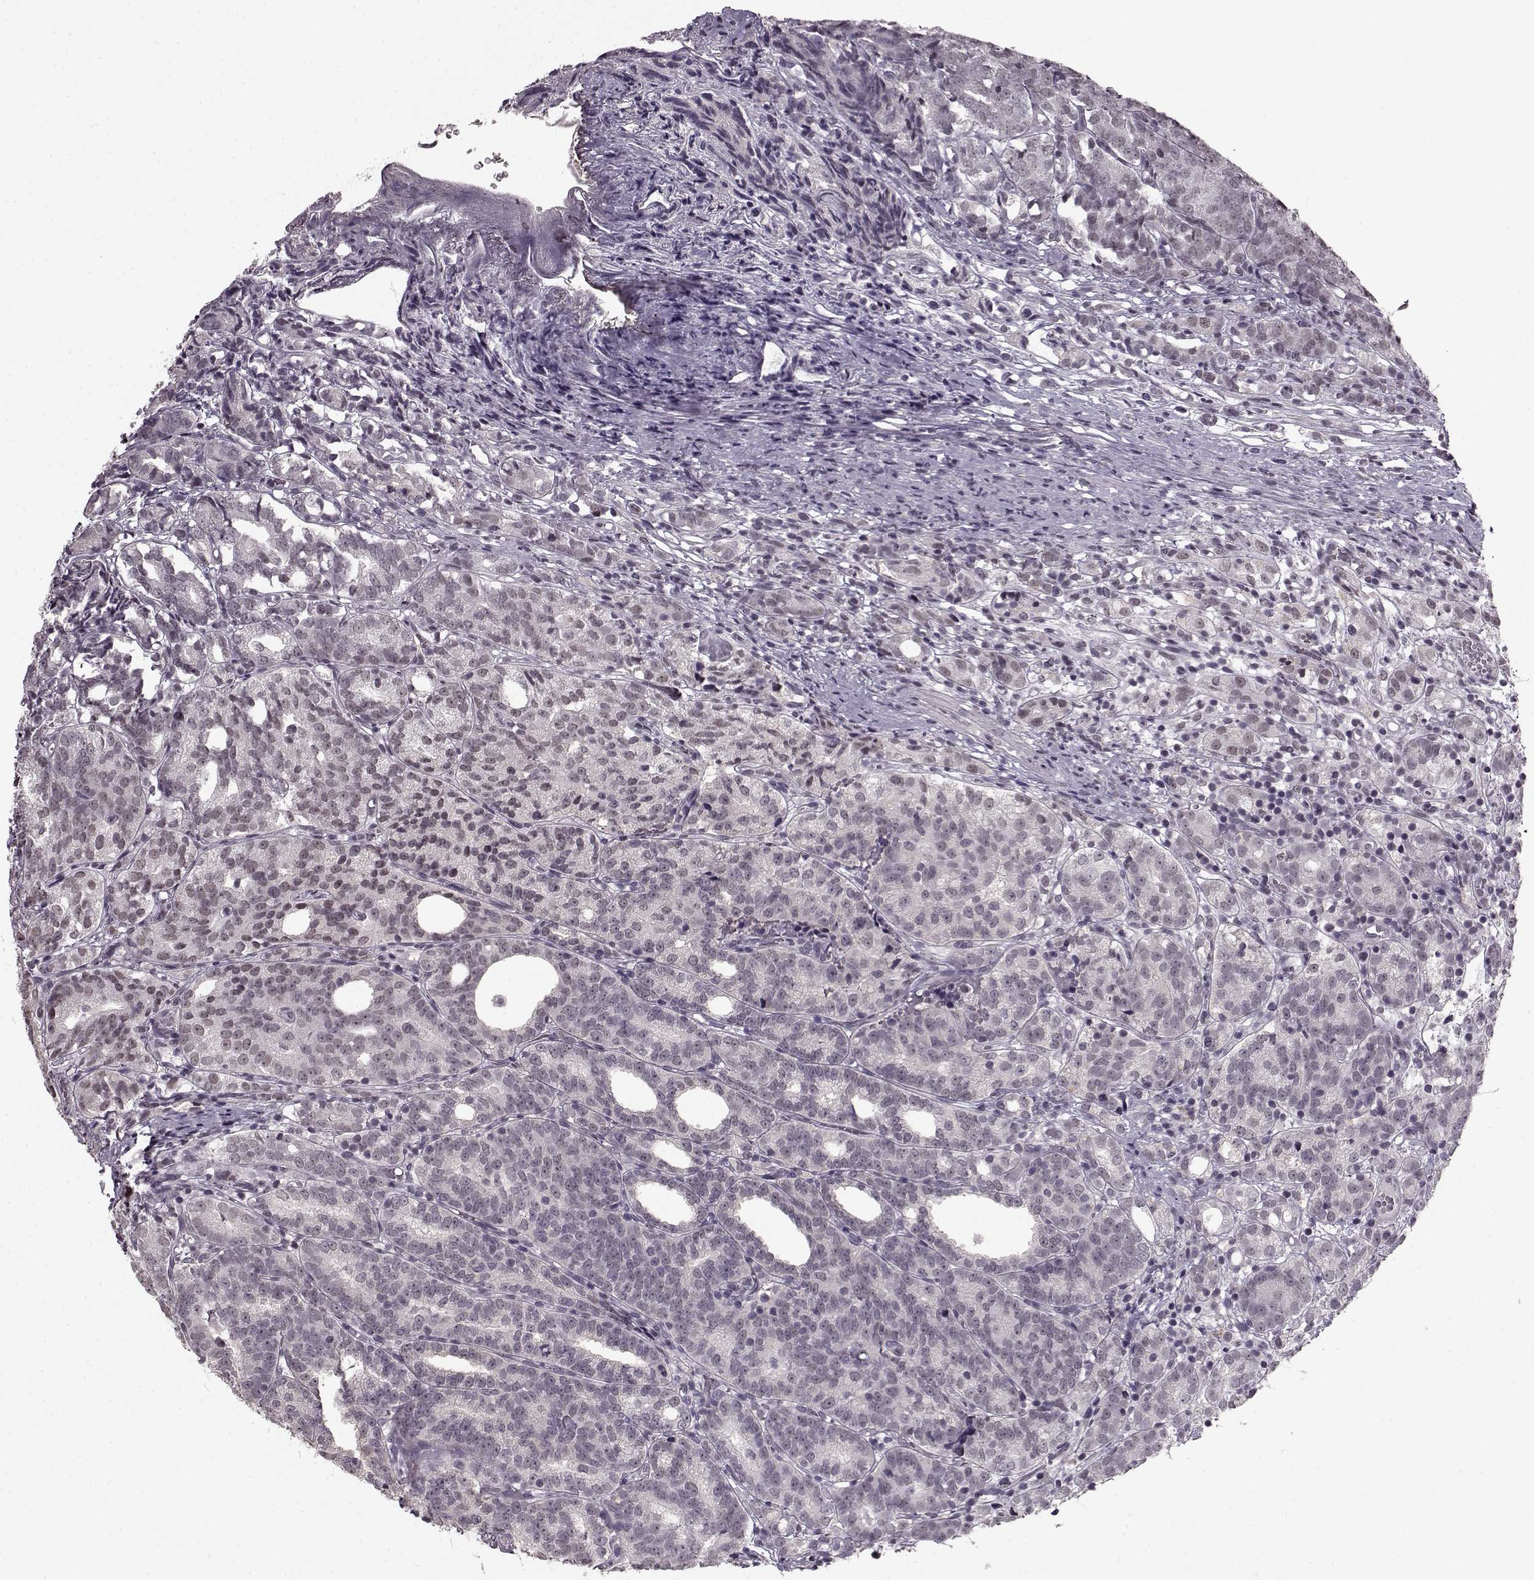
{"staining": {"intensity": "weak", "quantity": "<25%", "location": "nuclear"}, "tissue": "prostate cancer", "cell_type": "Tumor cells", "image_type": "cancer", "snomed": [{"axis": "morphology", "description": "Adenocarcinoma, High grade"}, {"axis": "topography", "description": "Prostate"}], "caption": "High power microscopy photomicrograph of an IHC image of prostate high-grade adenocarcinoma, revealing no significant expression in tumor cells.", "gene": "RP1L1", "patient": {"sex": "male", "age": 53}}